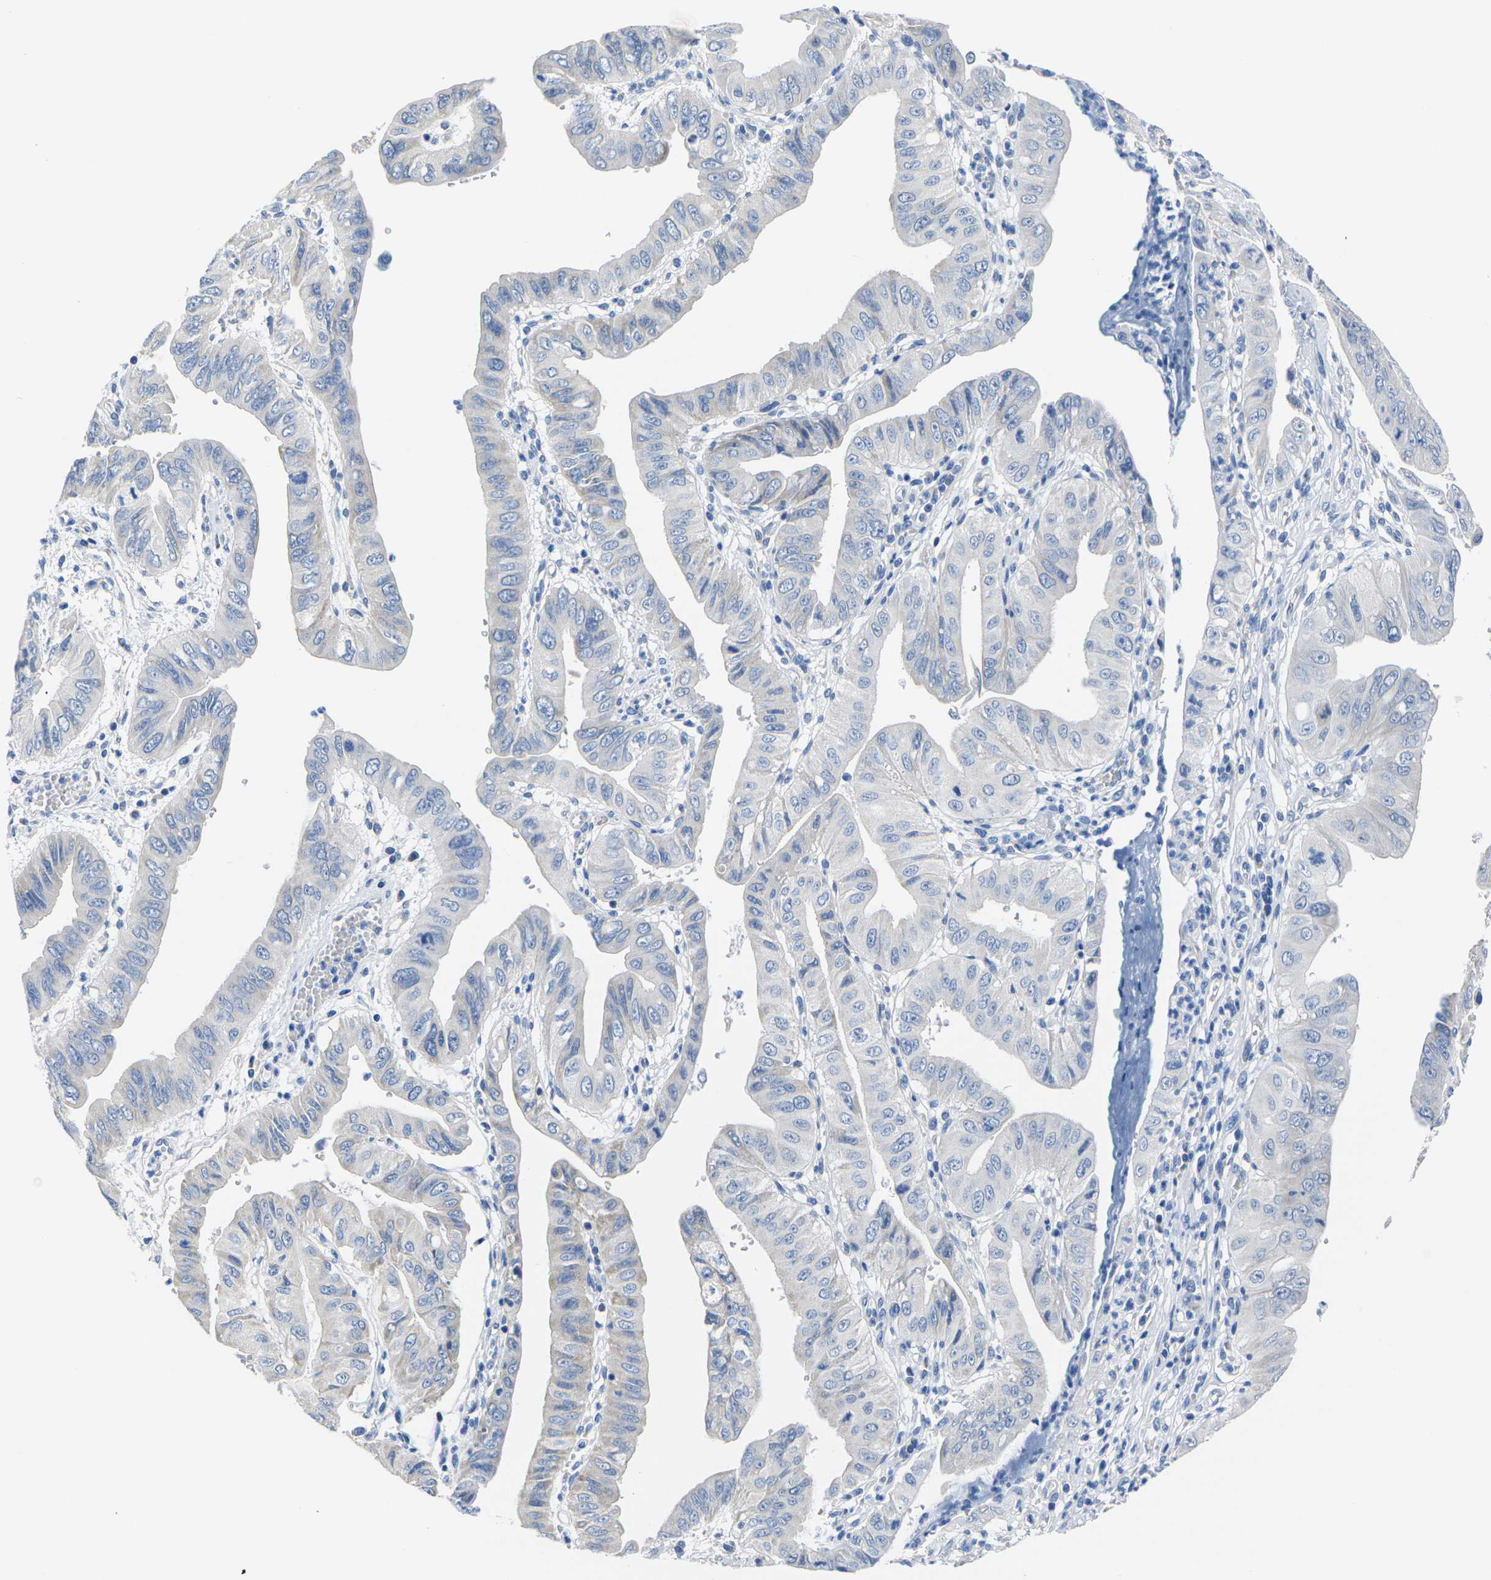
{"staining": {"intensity": "negative", "quantity": "none", "location": "none"}, "tissue": "pancreatic cancer", "cell_type": "Tumor cells", "image_type": "cancer", "snomed": [{"axis": "morphology", "description": "Normal tissue, NOS"}, {"axis": "topography", "description": "Lymph node"}], "caption": "Tumor cells are negative for protein expression in human pancreatic cancer.", "gene": "TMEM204", "patient": {"sex": "male", "age": 50}}